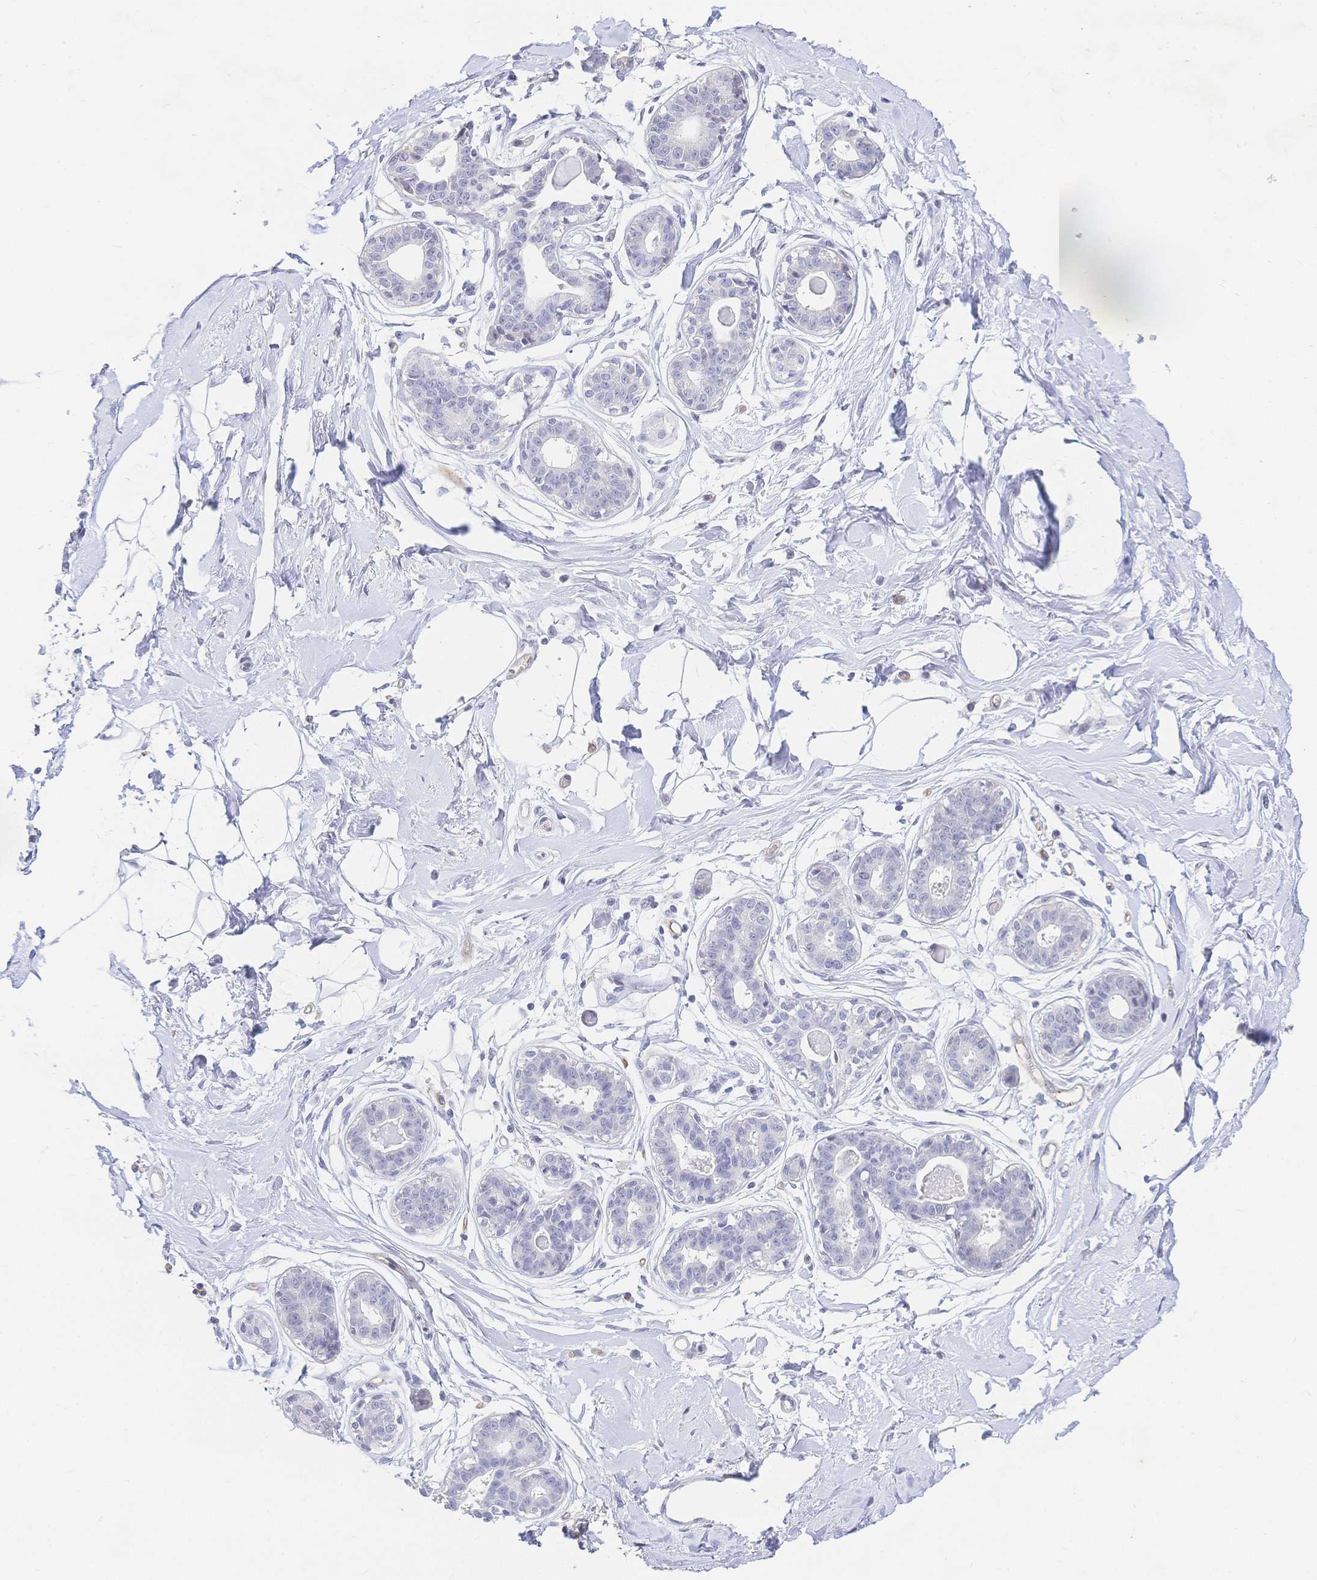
{"staining": {"intensity": "negative", "quantity": "none", "location": "none"}, "tissue": "breast", "cell_type": "Adipocytes", "image_type": "normal", "snomed": [{"axis": "morphology", "description": "Normal tissue, NOS"}, {"axis": "topography", "description": "Breast"}], "caption": "IHC image of benign human breast stained for a protein (brown), which reveals no staining in adipocytes. (Brightfield microscopy of DAB (3,3'-diaminobenzidine) IHC at high magnification).", "gene": "CR2", "patient": {"sex": "female", "age": 45}}